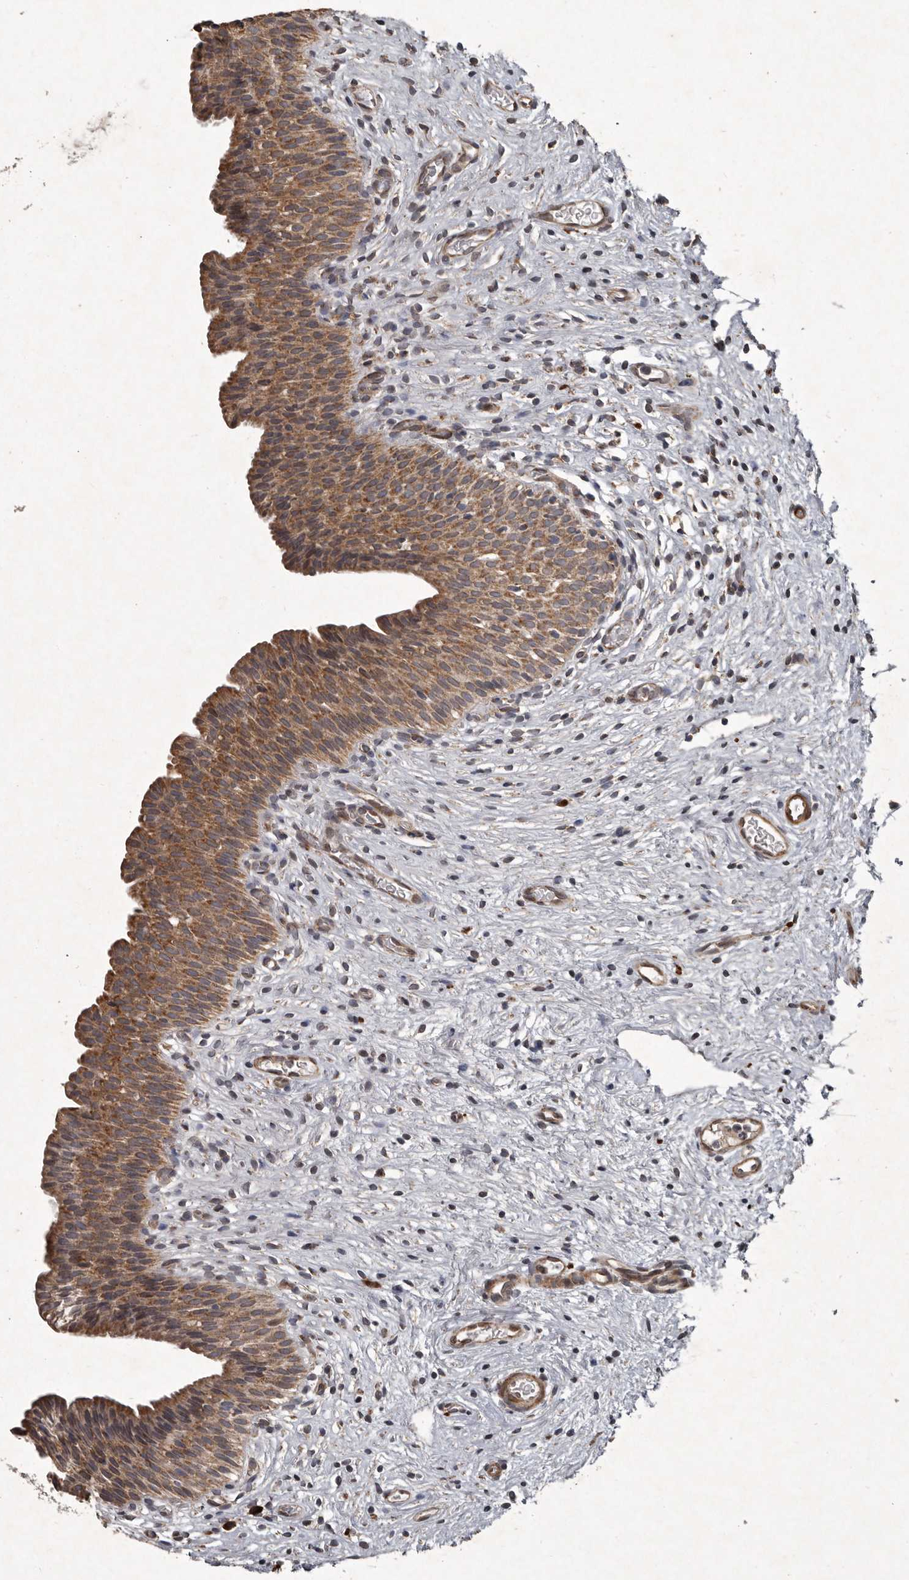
{"staining": {"intensity": "moderate", "quantity": ">75%", "location": "cytoplasmic/membranous"}, "tissue": "urinary bladder", "cell_type": "Urothelial cells", "image_type": "normal", "snomed": [{"axis": "morphology", "description": "Normal tissue, NOS"}, {"axis": "topography", "description": "Urinary bladder"}], "caption": "A brown stain shows moderate cytoplasmic/membranous positivity of a protein in urothelial cells of benign human urinary bladder.", "gene": "MRPS15", "patient": {"sex": "male", "age": 1}}